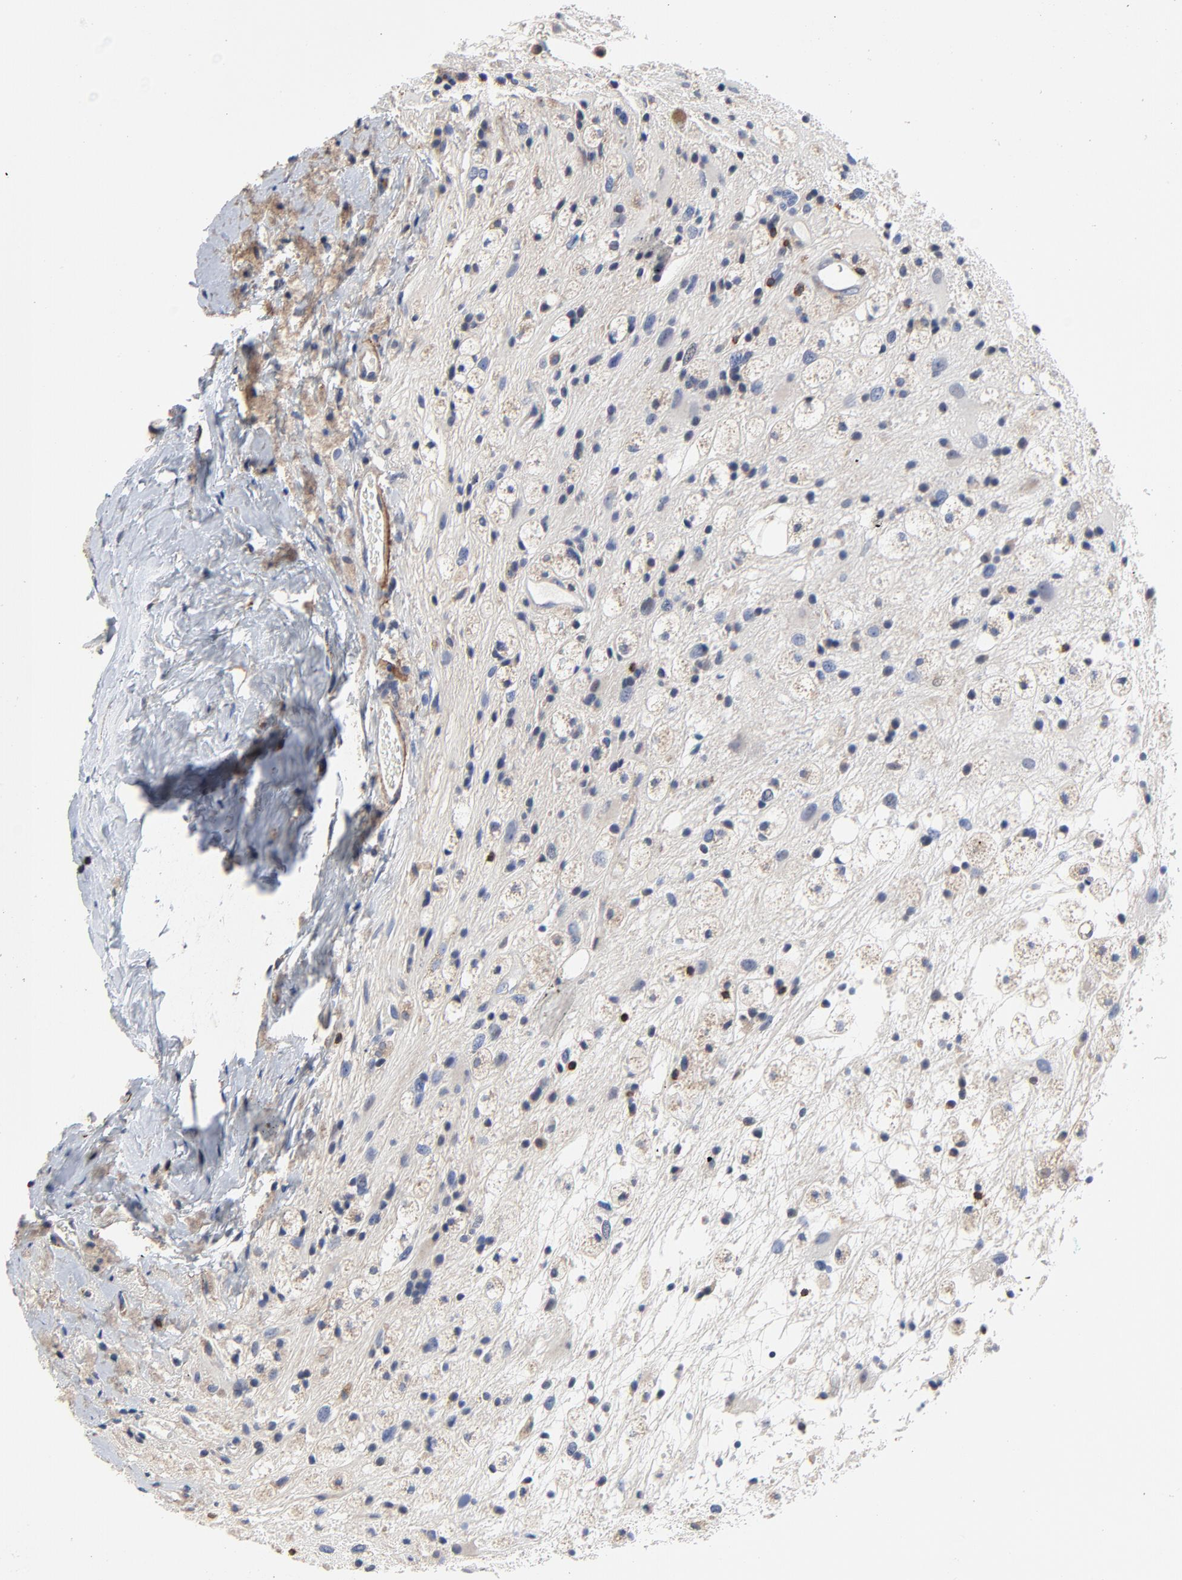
{"staining": {"intensity": "weak", "quantity": "<25%", "location": "cytoplasmic/membranous"}, "tissue": "glioma", "cell_type": "Tumor cells", "image_type": "cancer", "snomed": [{"axis": "morphology", "description": "Glioma, malignant, High grade"}, {"axis": "topography", "description": "Brain"}], "caption": "The photomicrograph demonstrates no significant expression in tumor cells of glioma.", "gene": "SKAP1", "patient": {"sex": "male", "age": 48}}